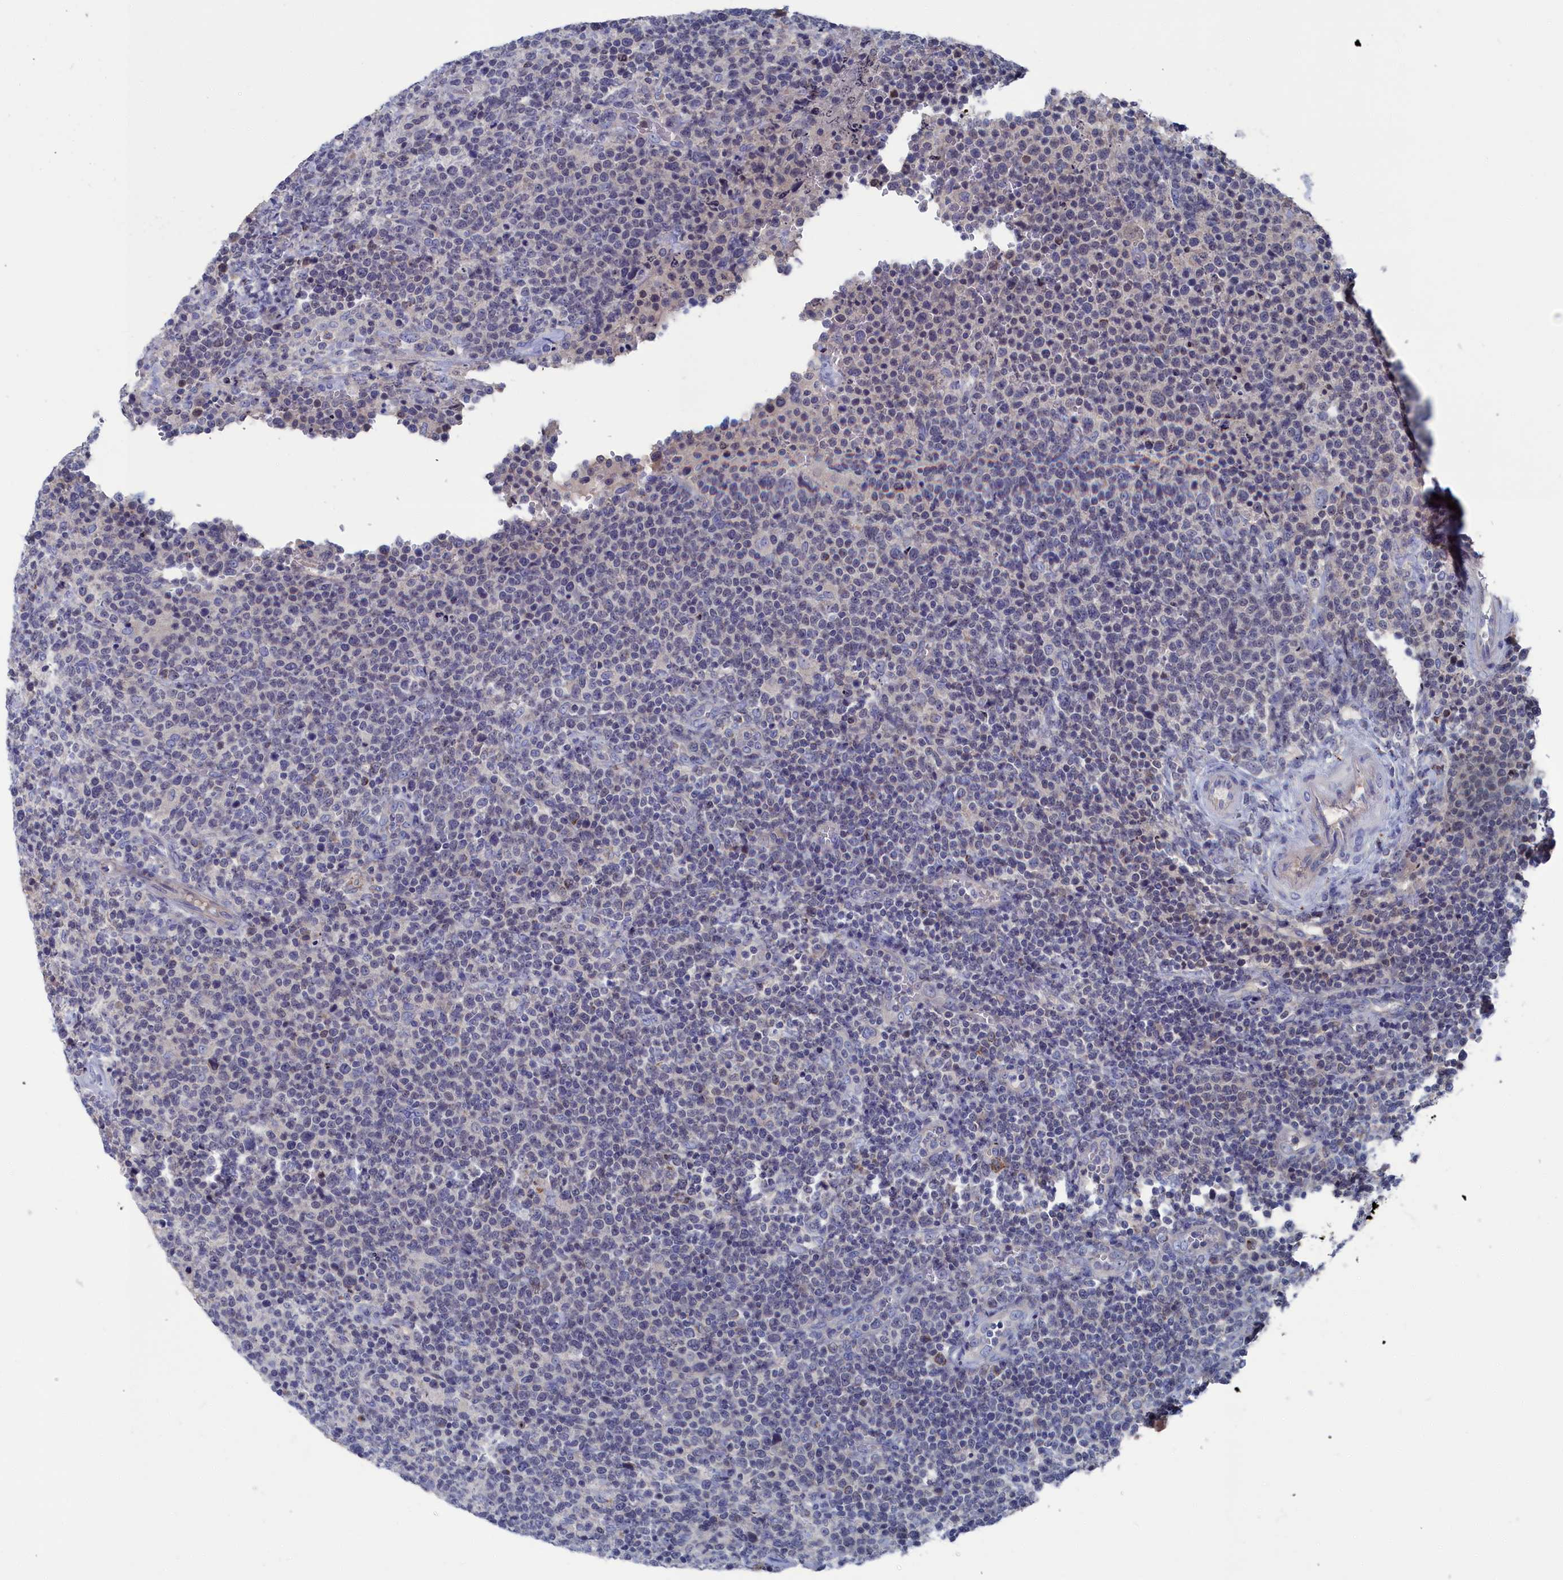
{"staining": {"intensity": "negative", "quantity": "none", "location": "none"}, "tissue": "lymphoma", "cell_type": "Tumor cells", "image_type": "cancer", "snomed": [{"axis": "morphology", "description": "Malignant lymphoma, non-Hodgkin's type, High grade"}, {"axis": "topography", "description": "Lymph node"}], "caption": "Immunohistochemical staining of lymphoma exhibits no significant staining in tumor cells.", "gene": "CEND1", "patient": {"sex": "male", "age": 61}}